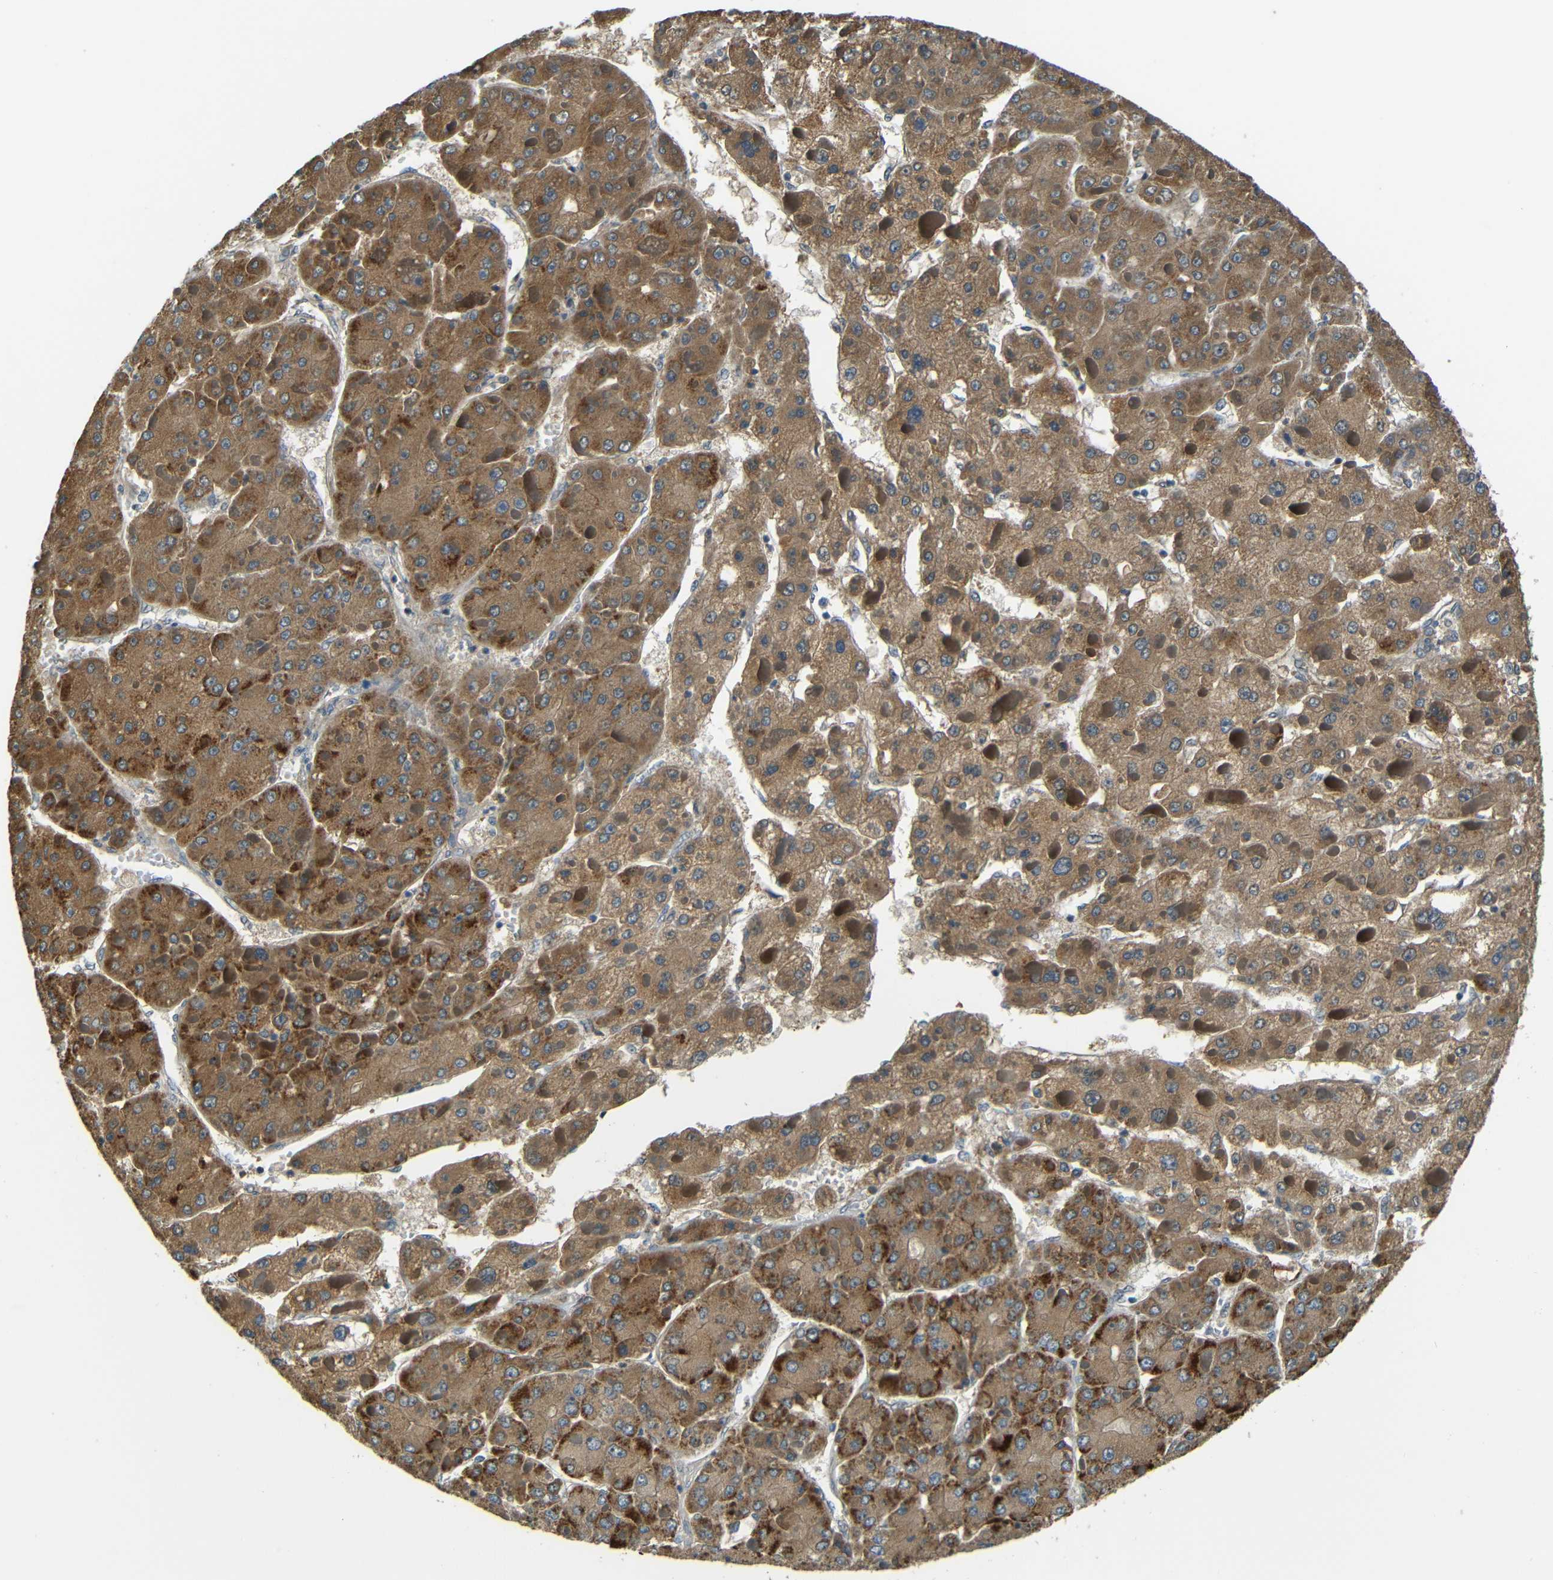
{"staining": {"intensity": "moderate", "quantity": ">75%", "location": "cytoplasmic/membranous"}, "tissue": "liver cancer", "cell_type": "Tumor cells", "image_type": "cancer", "snomed": [{"axis": "morphology", "description": "Carcinoma, Hepatocellular, NOS"}, {"axis": "topography", "description": "Liver"}], "caption": "About >75% of tumor cells in hepatocellular carcinoma (liver) demonstrate moderate cytoplasmic/membranous protein staining as visualized by brown immunohistochemical staining.", "gene": "FNDC3A", "patient": {"sex": "female", "age": 73}}